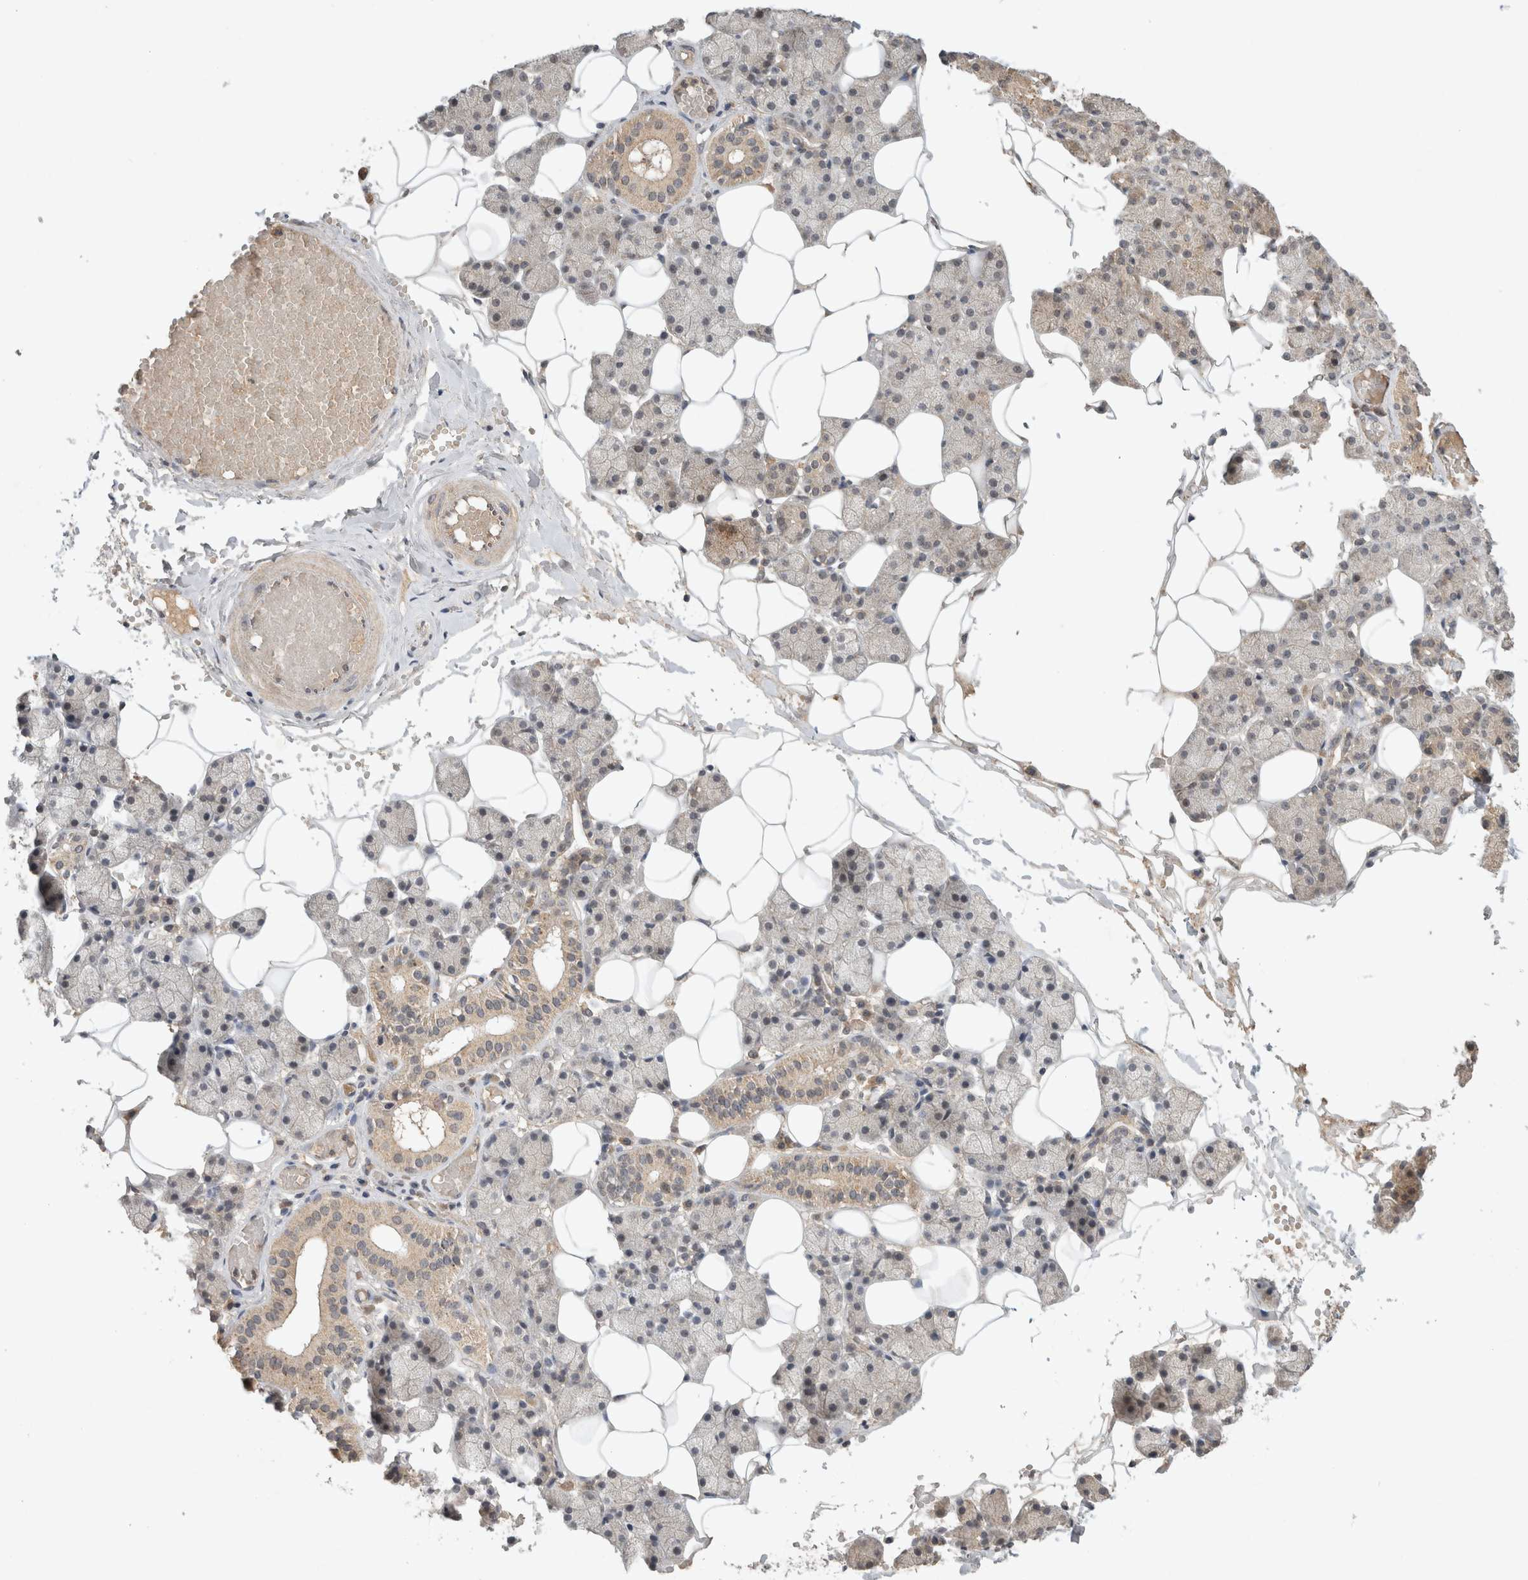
{"staining": {"intensity": "weak", "quantity": "25%-75%", "location": "cytoplasmic/membranous"}, "tissue": "salivary gland", "cell_type": "Glandular cells", "image_type": "normal", "snomed": [{"axis": "morphology", "description": "Normal tissue, NOS"}, {"axis": "topography", "description": "Salivary gland"}], "caption": "High-power microscopy captured an immunohistochemistry photomicrograph of benign salivary gland, revealing weak cytoplasmic/membranous expression in approximately 25%-75% of glandular cells. (DAB (3,3'-diaminobenzidine) IHC, brown staining for protein, blue staining for nuclei).", "gene": "LOXL2", "patient": {"sex": "female", "age": 33}}